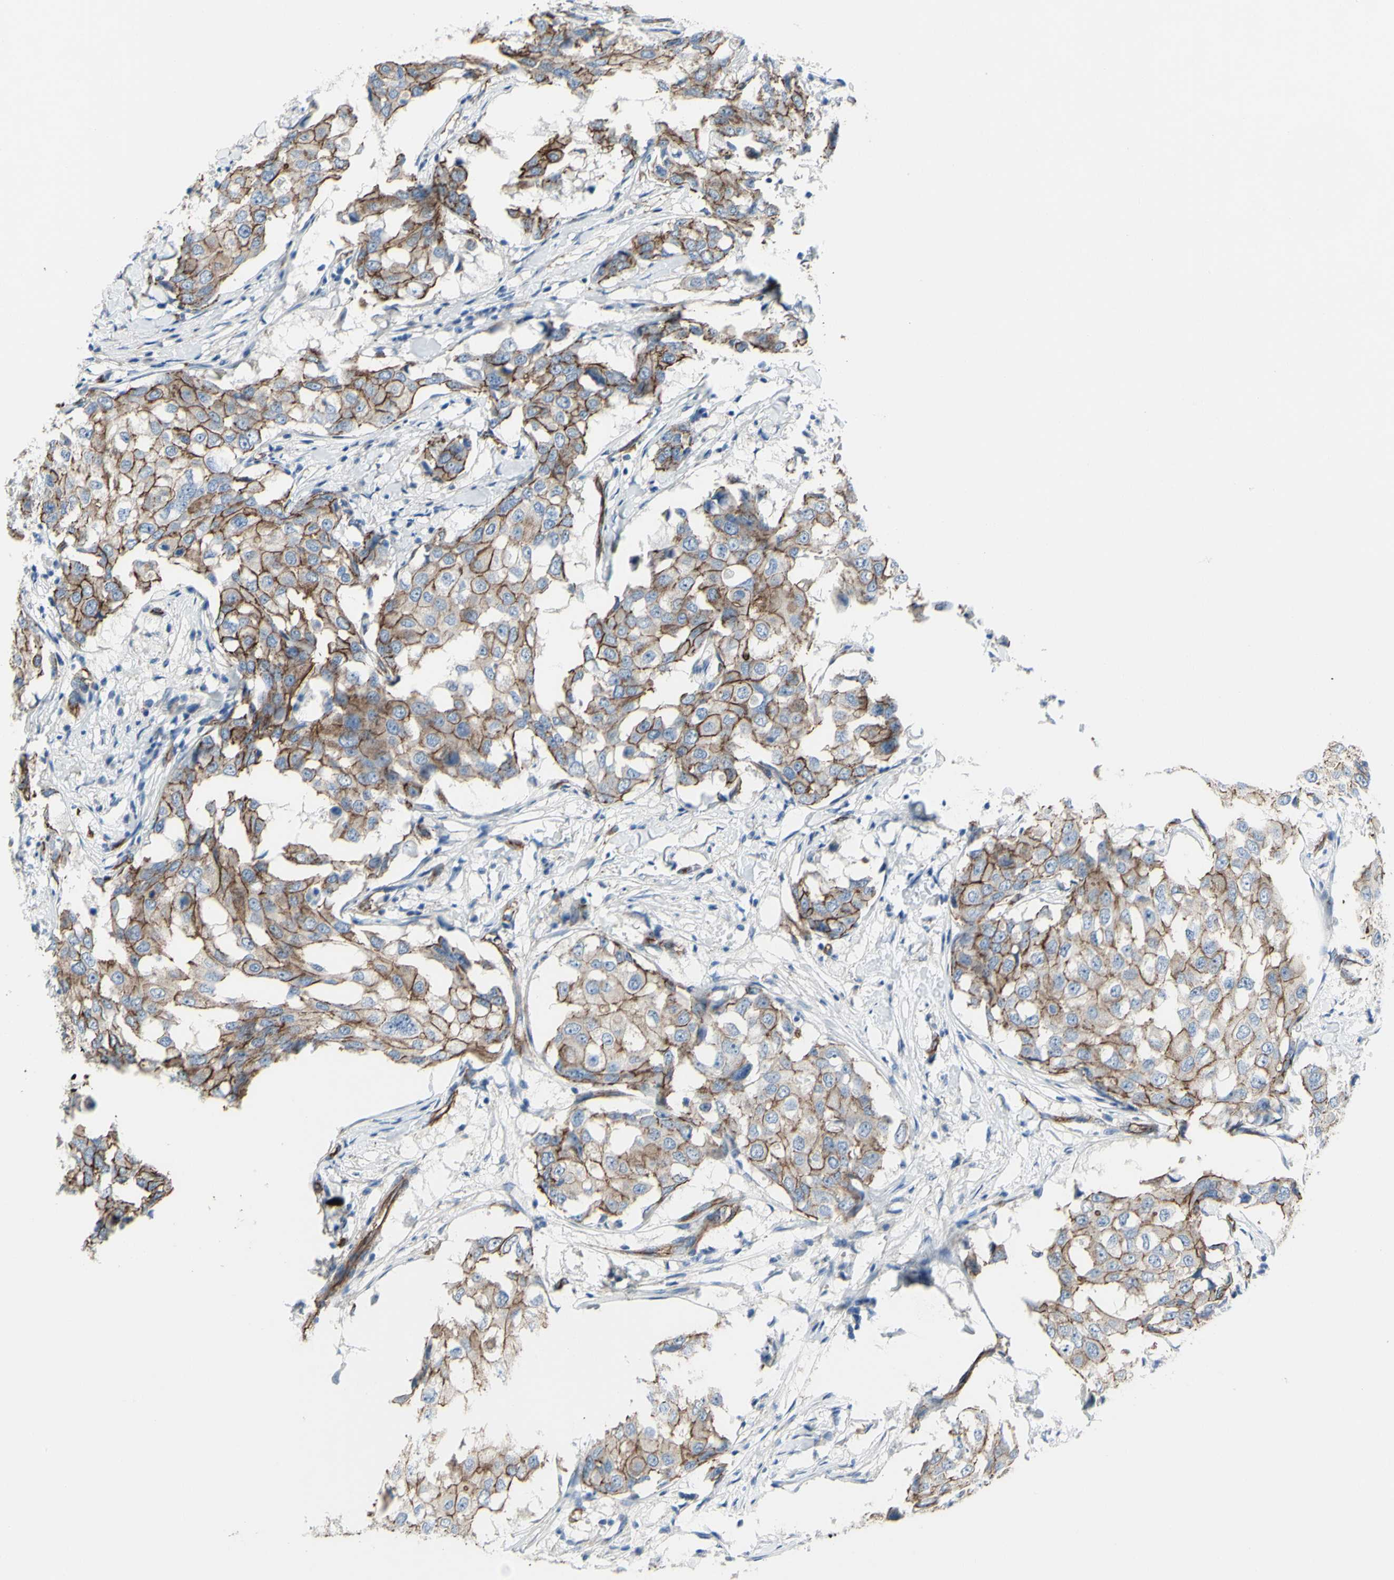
{"staining": {"intensity": "moderate", "quantity": ">75%", "location": "cytoplasmic/membranous"}, "tissue": "breast cancer", "cell_type": "Tumor cells", "image_type": "cancer", "snomed": [{"axis": "morphology", "description": "Duct carcinoma"}, {"axis": "topography", "description": "Breast"}], "caption": "Breast cancer tissue demonstrates moderate cytoplasmic/membranous positivity in approximately >75% of tumor cells, visualized by immunohistochemistry. The staining was performed using DAB (3,3'-diaminobenzidine) to visualize the protein expression in brown, while the nuclei were stained in blue with hematoxylin (Magnification: 20x).", "gene": "TPBG", "patient": {"sex": "female", "age": 27}}